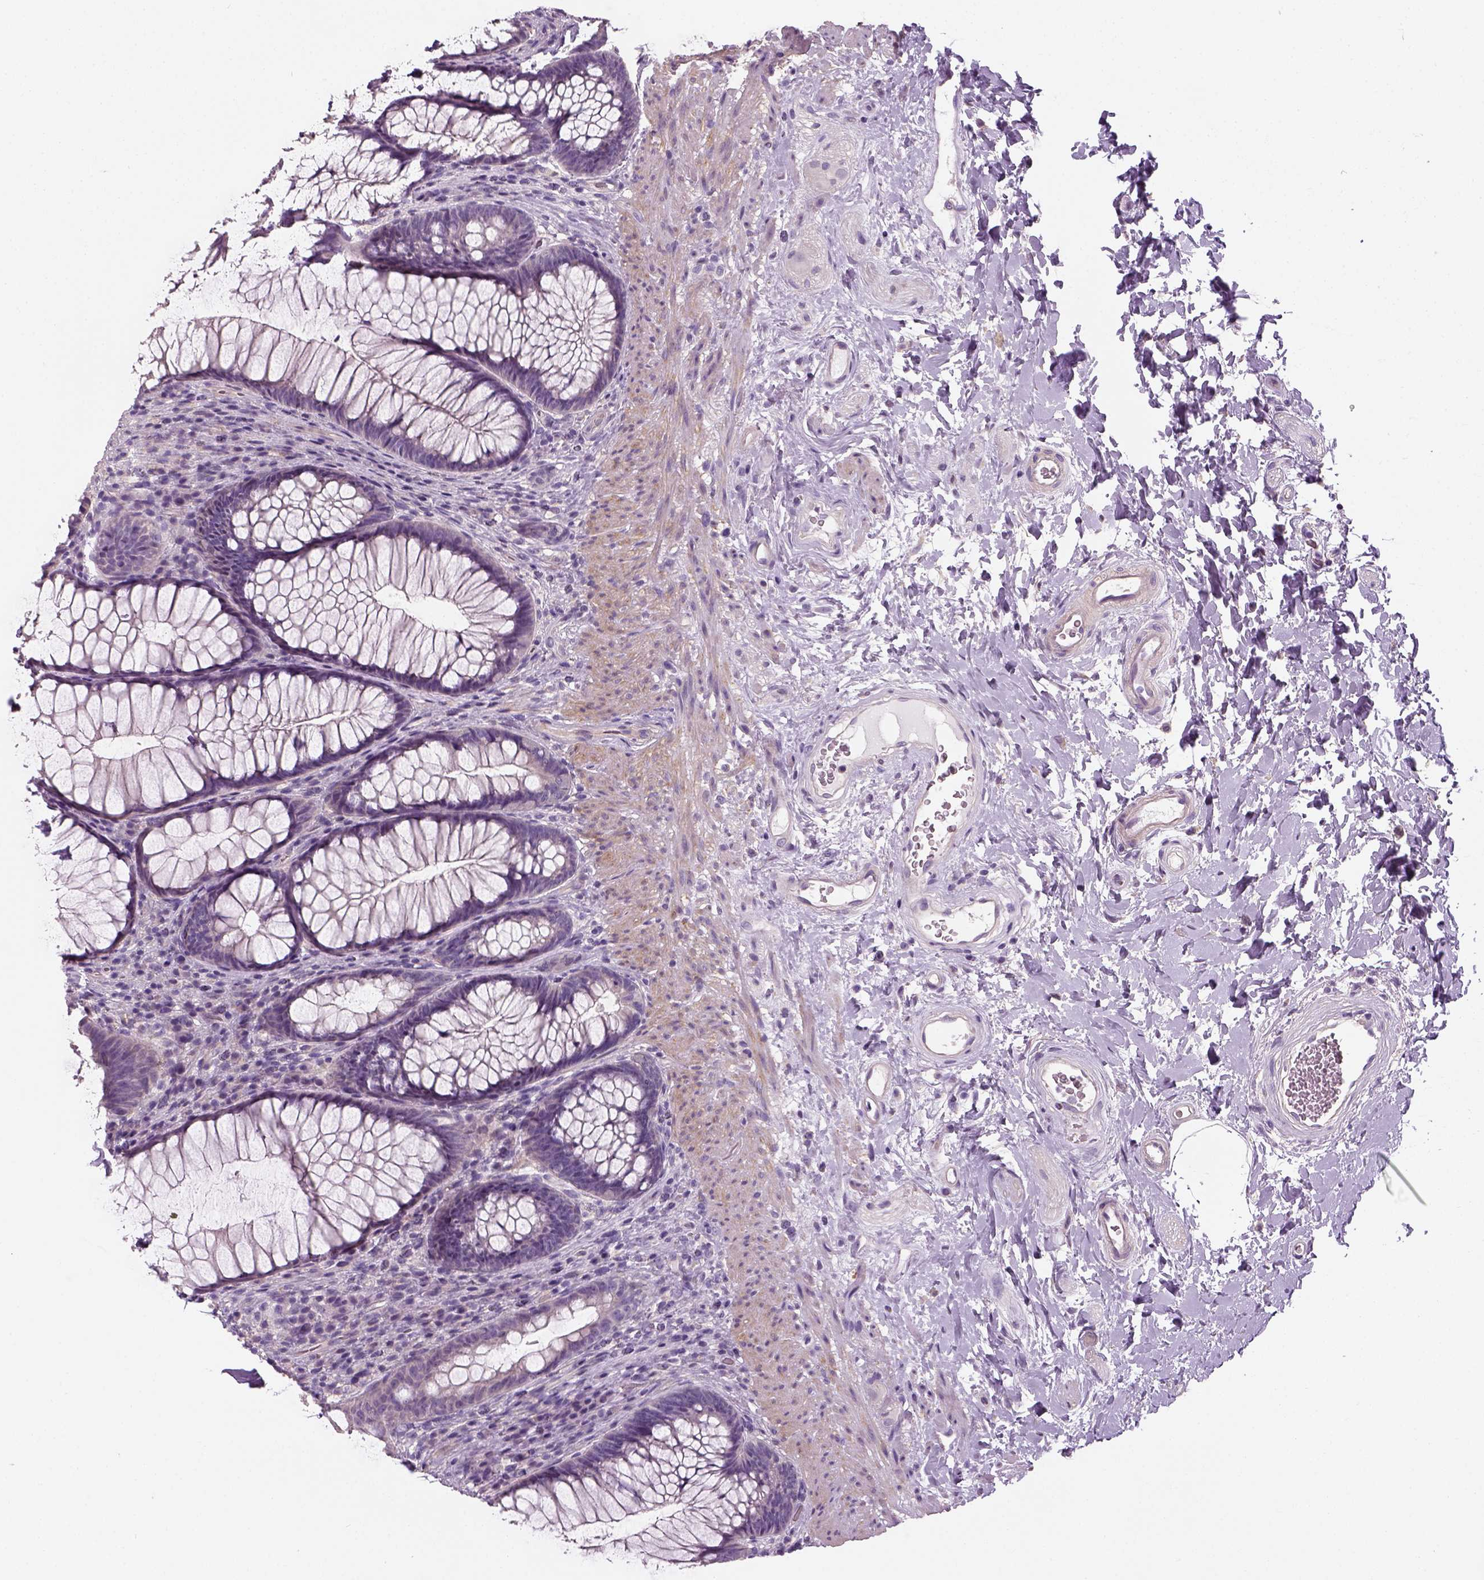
{"staining": {"intensity": "negative", "quantity": "none", "location": "none"}, "tissue": "rectum", "cell_type": "Glandular cells", "image_type": "normal", "snomed": [{"axis": "morphology", "description": "Normal tissue, NOS"}, {"axis": "topography", "description": "Smooth muscle"}, {"axis": "topography", "description": "Rectum"}], "caption": "An image of human rectum is negative for staining in glandular cells. The staining is performed using DAB (3,3'-diaminobenzidine) brown chromogen with nuclei counter-stained in using hematoxylin.", "gene": "ELOVL3", "patient": {"sex": "male", "age": 53}}